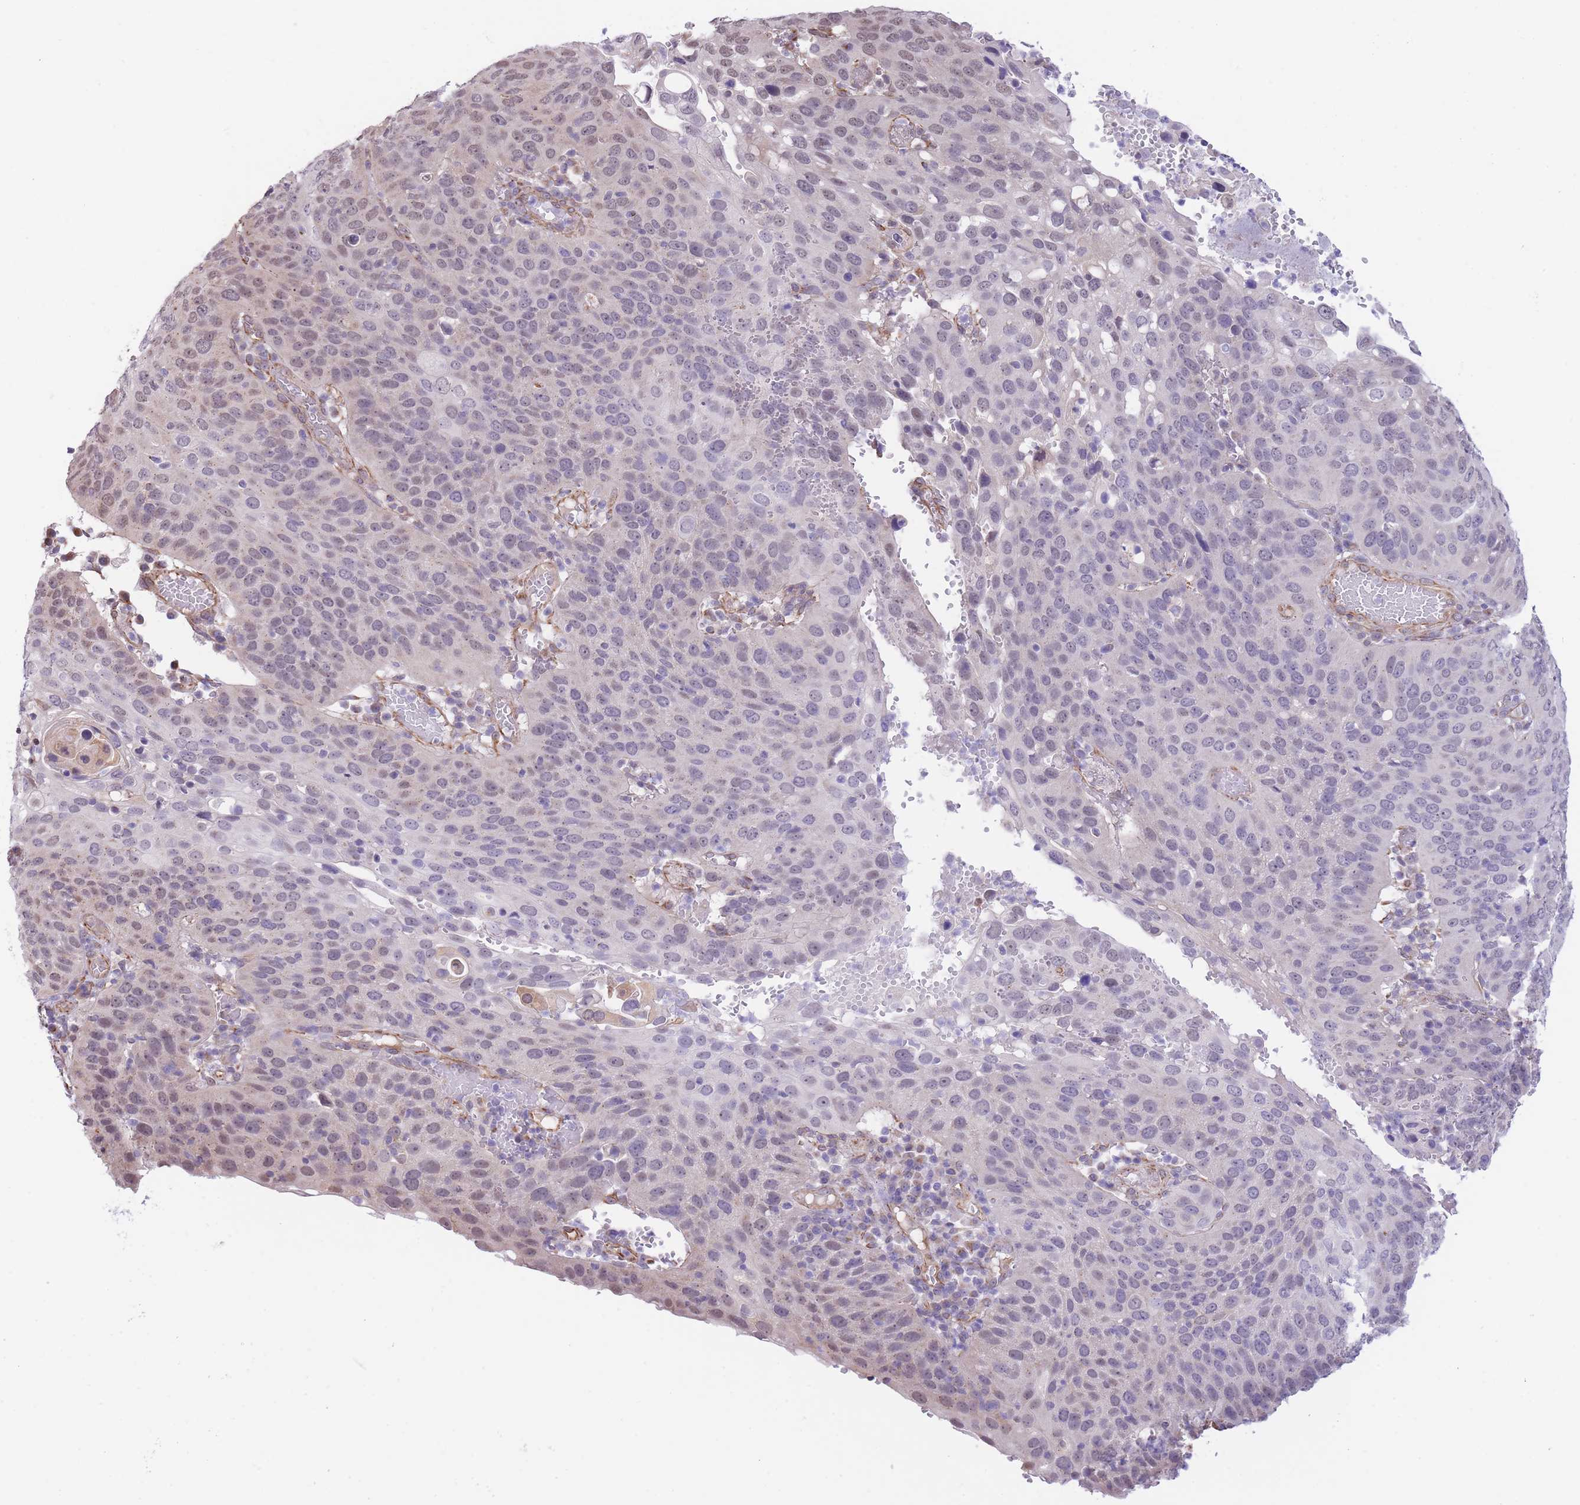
{"staining": {"intensity": "weak", "quantity": "<25%", "location": "nuclear"}, "tissue": "cervical cancer", "cell_type": "Tumor cells", "image_type": "cancer", "snomed": [{"axis": "morphology", "description": "Squamous cell carcinoma, NOS"}, {"axis": "topography", "description": "Cervix"}], "caption": "Immunohistochemistry of squamous cell carcinoma (cervical) displays no positivity in tumor cells. (Immunohistochemistry, brightfield microscopy, high magnification).", "gene": "PSG8", "patient": {"sex": "female", "age": 36}}